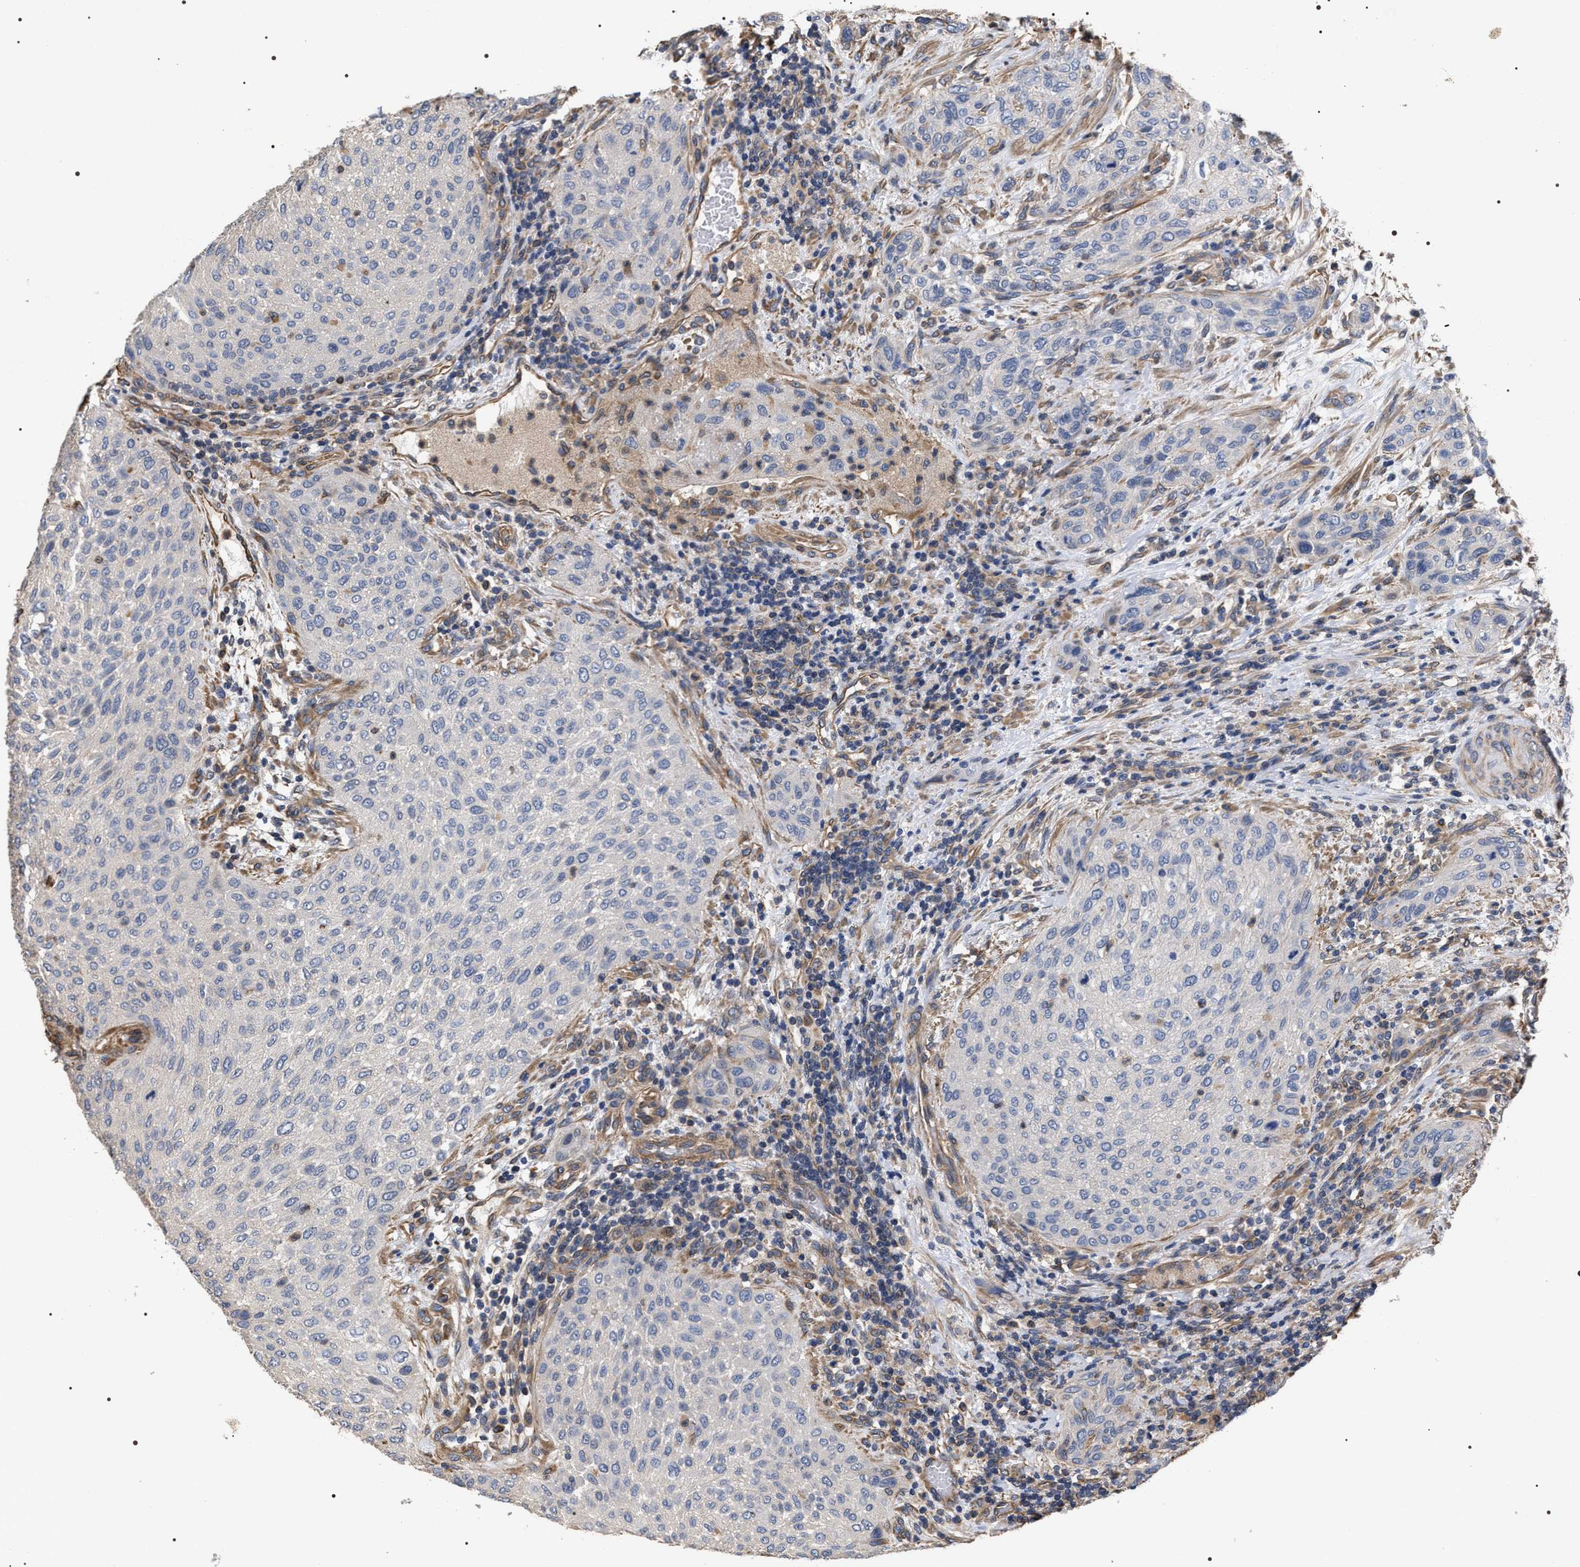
{"staining": {"intensity": "negative", "quantity": "none", "location": "none"}, "tissue": "urothelial cancer", "cell_type": "Tumor cells", "image_type": "cancer", "snomed": [{"axis": "morphology", "description": "Urothelial carcinoma, Low grade"}, {"axis": "morphology", "description": "Urothelial carcinoma, High grade"}, {"axis": "topography", "description": "Urinary bladder"}], "caption": "Histopathology image shows no significant protein positivity in tumor cells of urothelial carcinoma (low-grade). The staining was performed using DAB to visualize the protein expression in brown, while the nuclei were stained in blue with hematoxylin (Magnification: 20x).", "gene": "TSPAN33", "patient": {"sex": "male", "age": 35}}